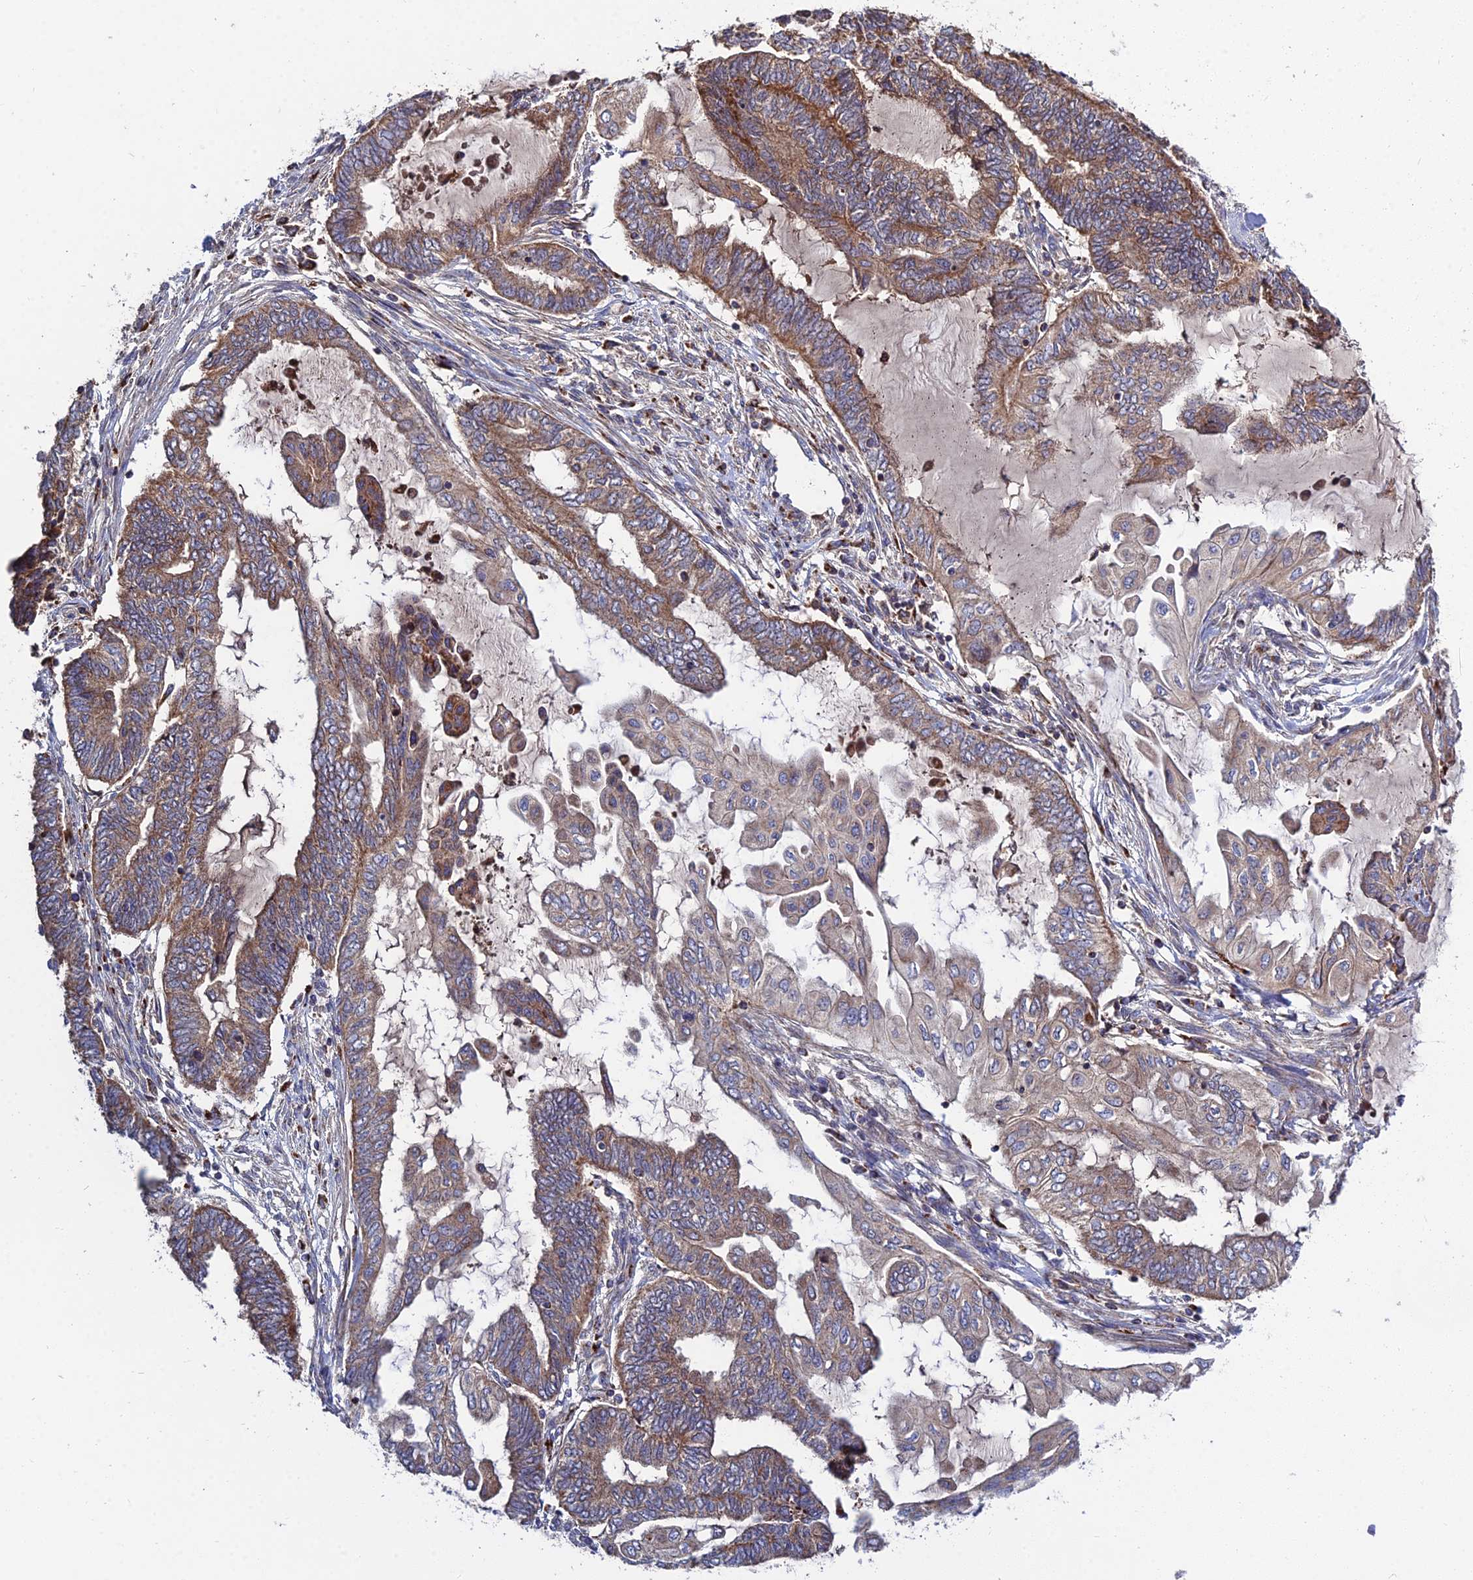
{"staining": {"intensity": "moderate", "quantity": "25%-75%", "location": "cytoplasmic/membranous"}, "tissue": "endometrial cancer", "cell_type": "Tumor cells", "image_type": "cancer", "snomed": [{"axis": "morphology", "description": "Adenocarcinoma, NOS"}, {"axis": "topography", "description": "Uterus"}, {"axis": "topography", "description": "Endometrium"}], "caption": "Protein analysis of endometrial cancer tissue reveals moderate cytoplasmic/membranous positivity in about 25%-75% of tumor cells.", "gene": "RIC8B", "patient": {"sex": "female", "age": 70}}